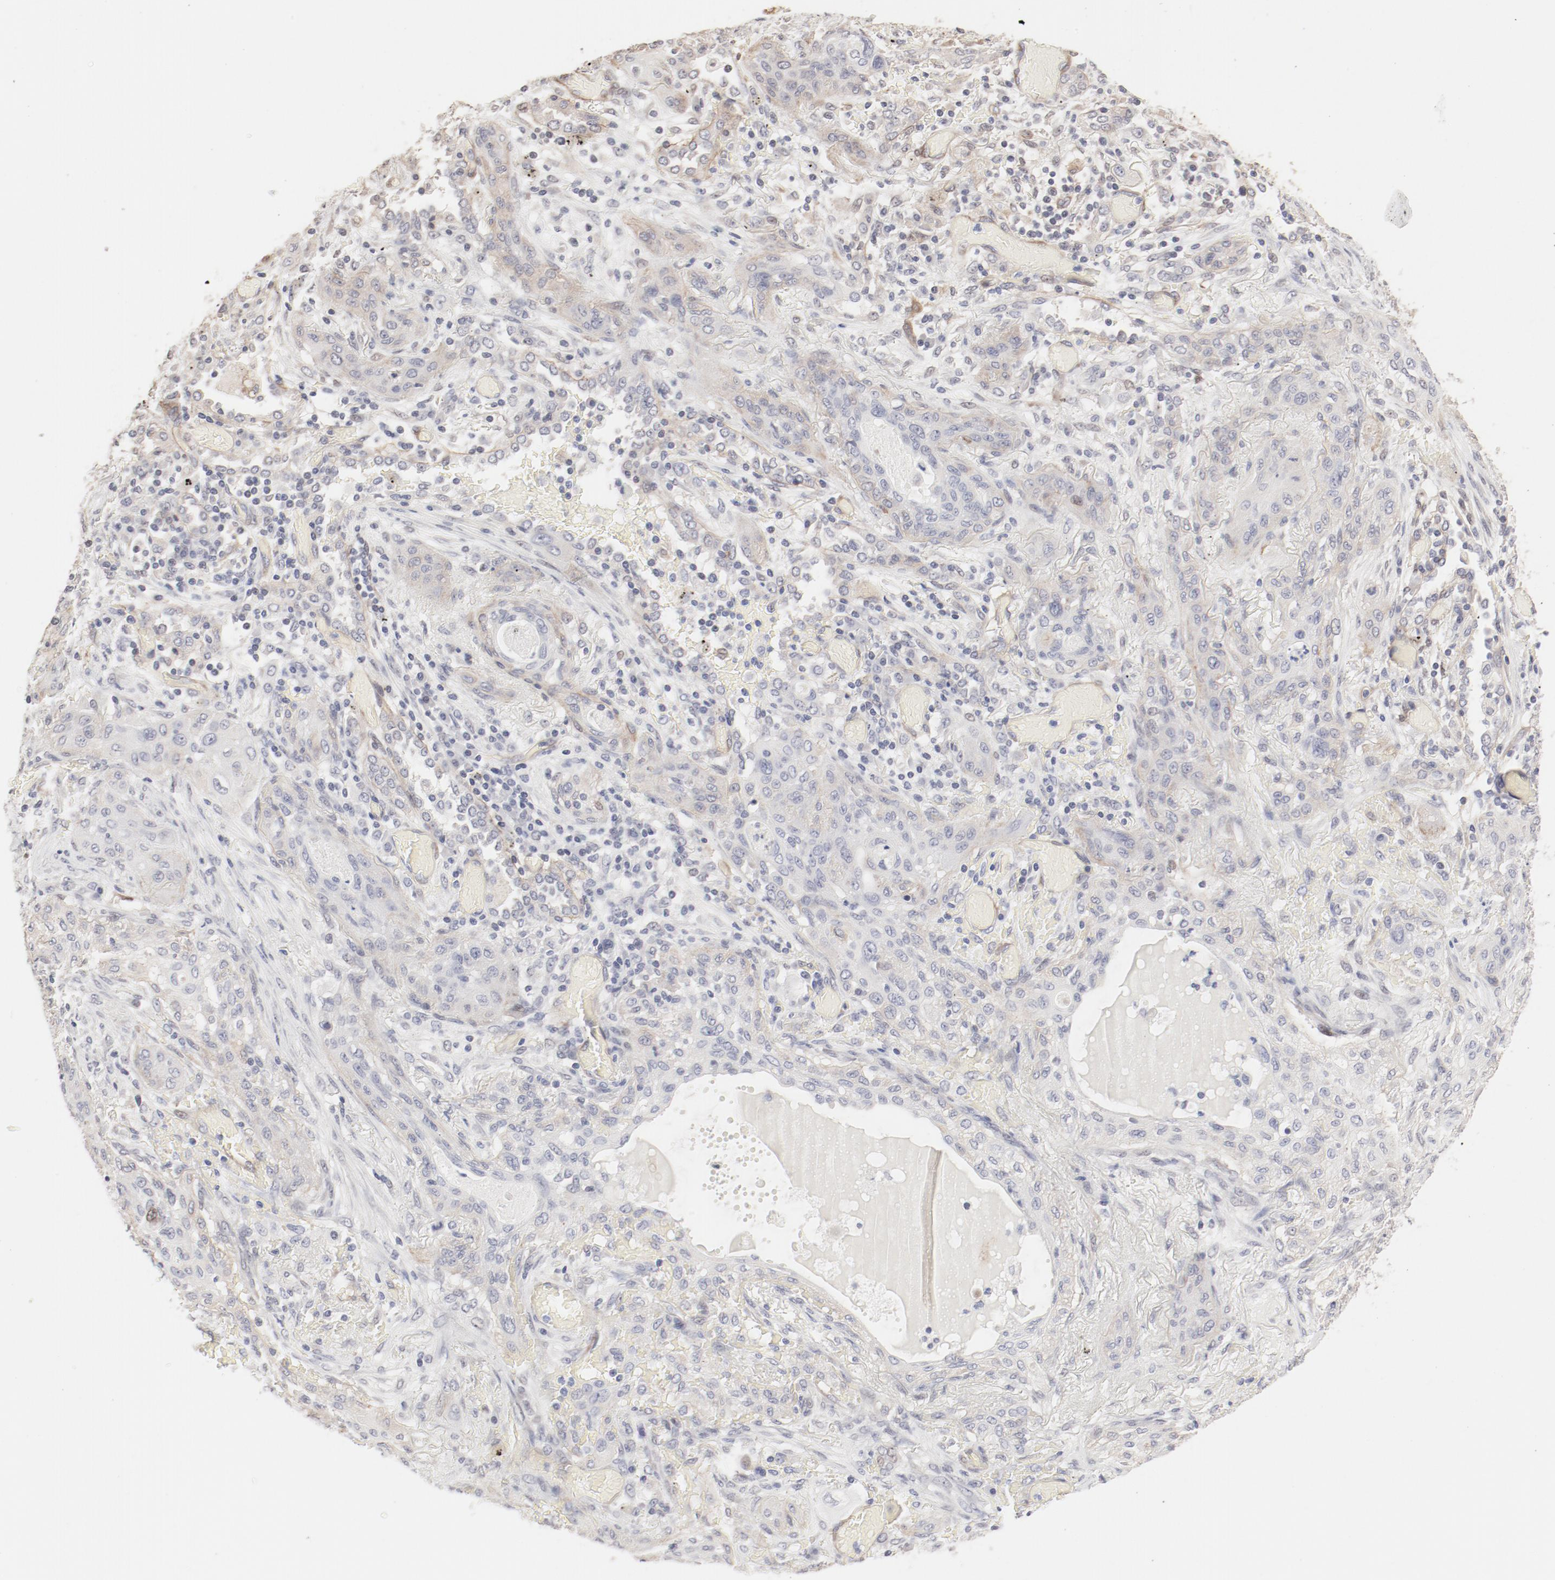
{"staining": {"intensity": "negative", "quantity": "none", "location": "none"}, "tissue": "lung cancer", "cell_type": "Tumor cells", "image_type": "cancer", "snomed": [{"axis": "morphology", "description": "Squamous cell carcinoma, NOS"}, {"axis": "topography", "description": "Lung"}], "caption": "The image reveals no staining of tumor cells in lung cancer (squamous cell carcinoma).", "gene": "MAGED4", "patient": {"sex": "female", "age": 47}}